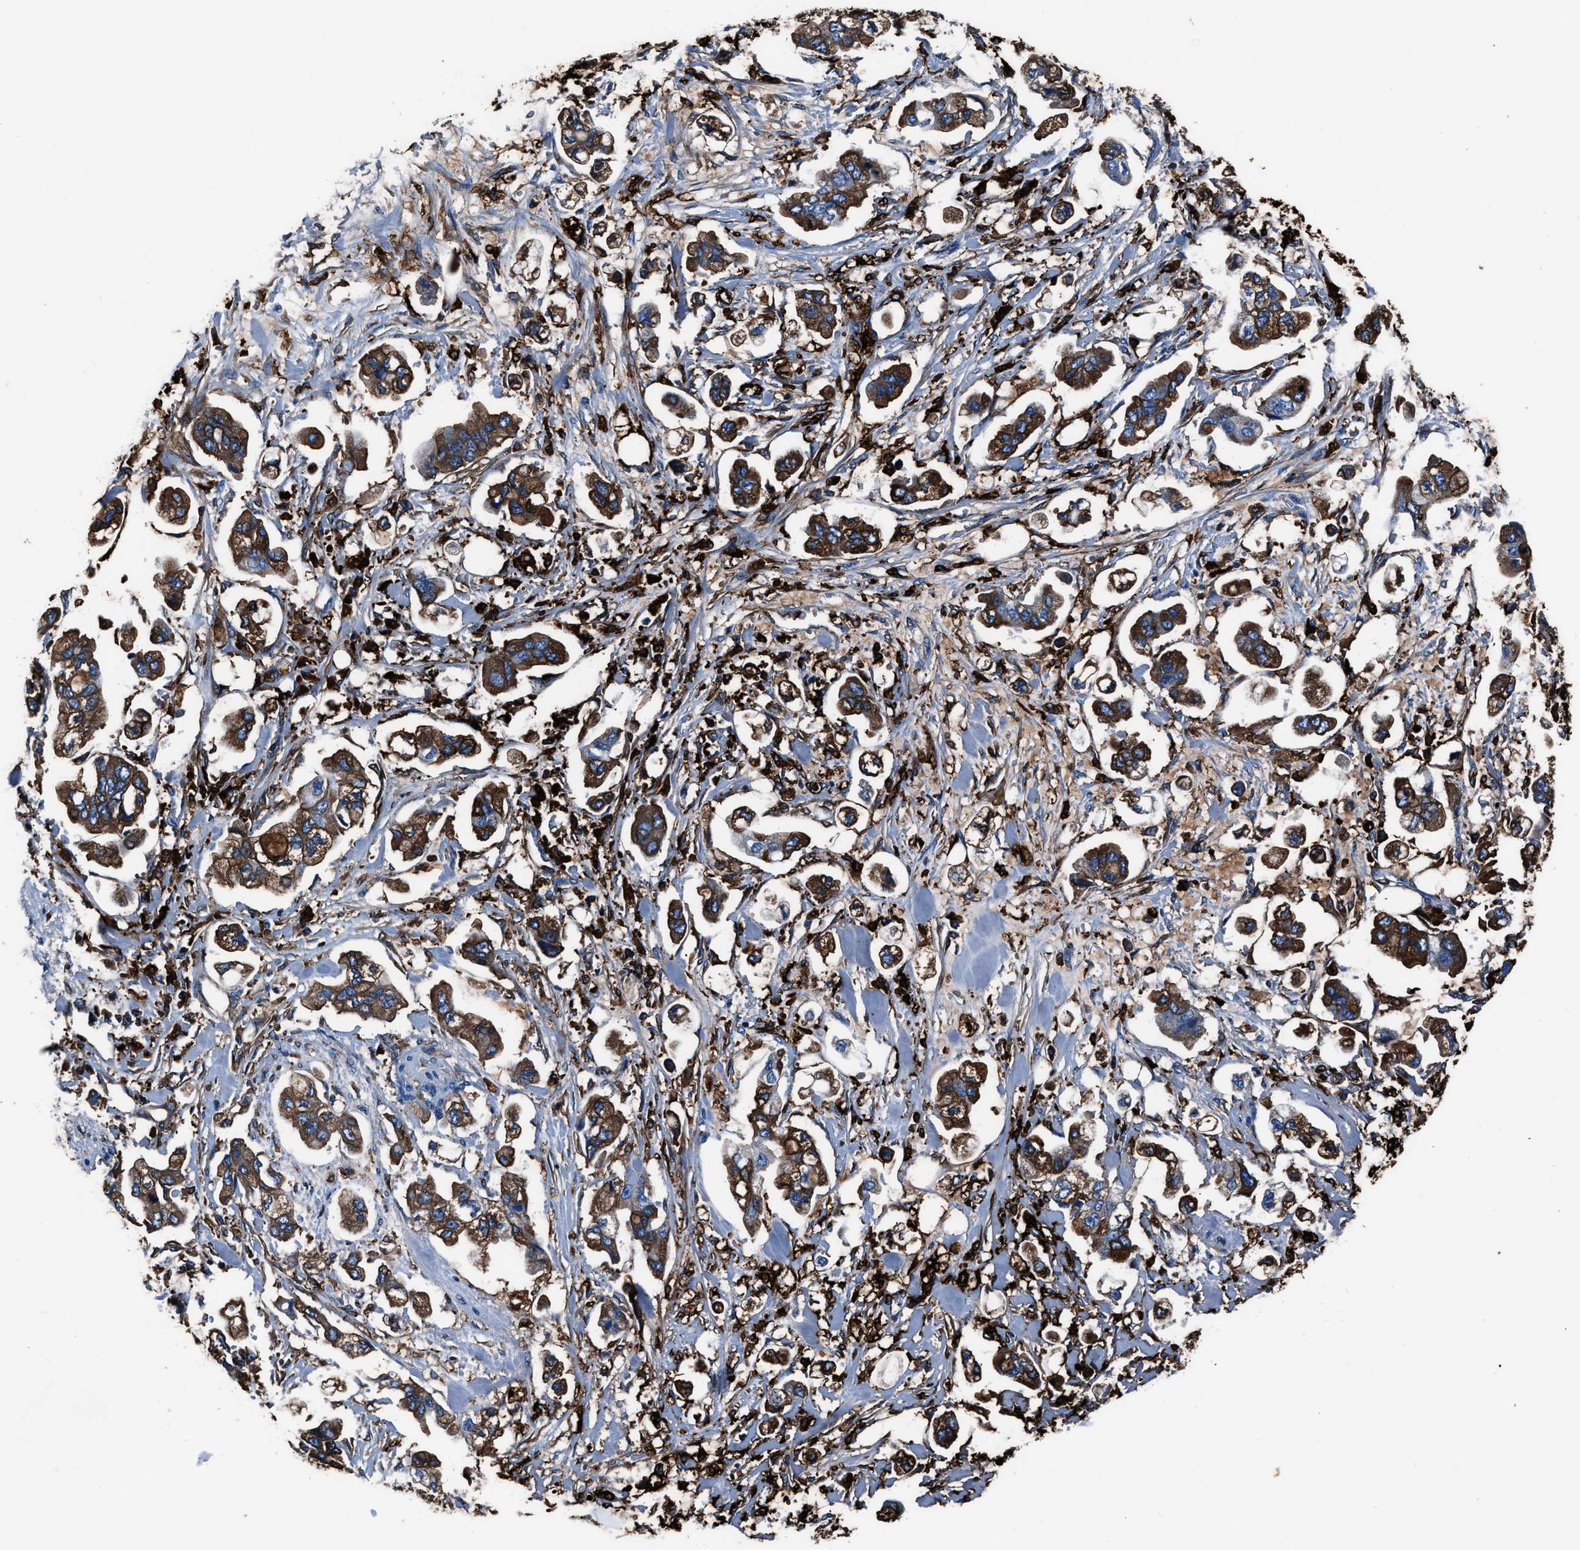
{"staining": {"intensity": "moderate", "quantity": ">75%", "location": "cytoplasmic/membranous"}, "tissue": "stomach cancer", "cell_type": "Tumor cells", "image_type": "cancer", "snomed": [{"axis": "morphology", "description": "Adenocarcinoma, NOS"}, {"axis": "topography", "description": "Stomach"}], "caption": "The micrograph displays staining of stomach cancer (adenocarcinoma), revealing moderate cytoplasmic/membranous protein expression (brown color) within tumor cells.", "gene": "FTL", "patient": {"sex": "male", "age": 62}}